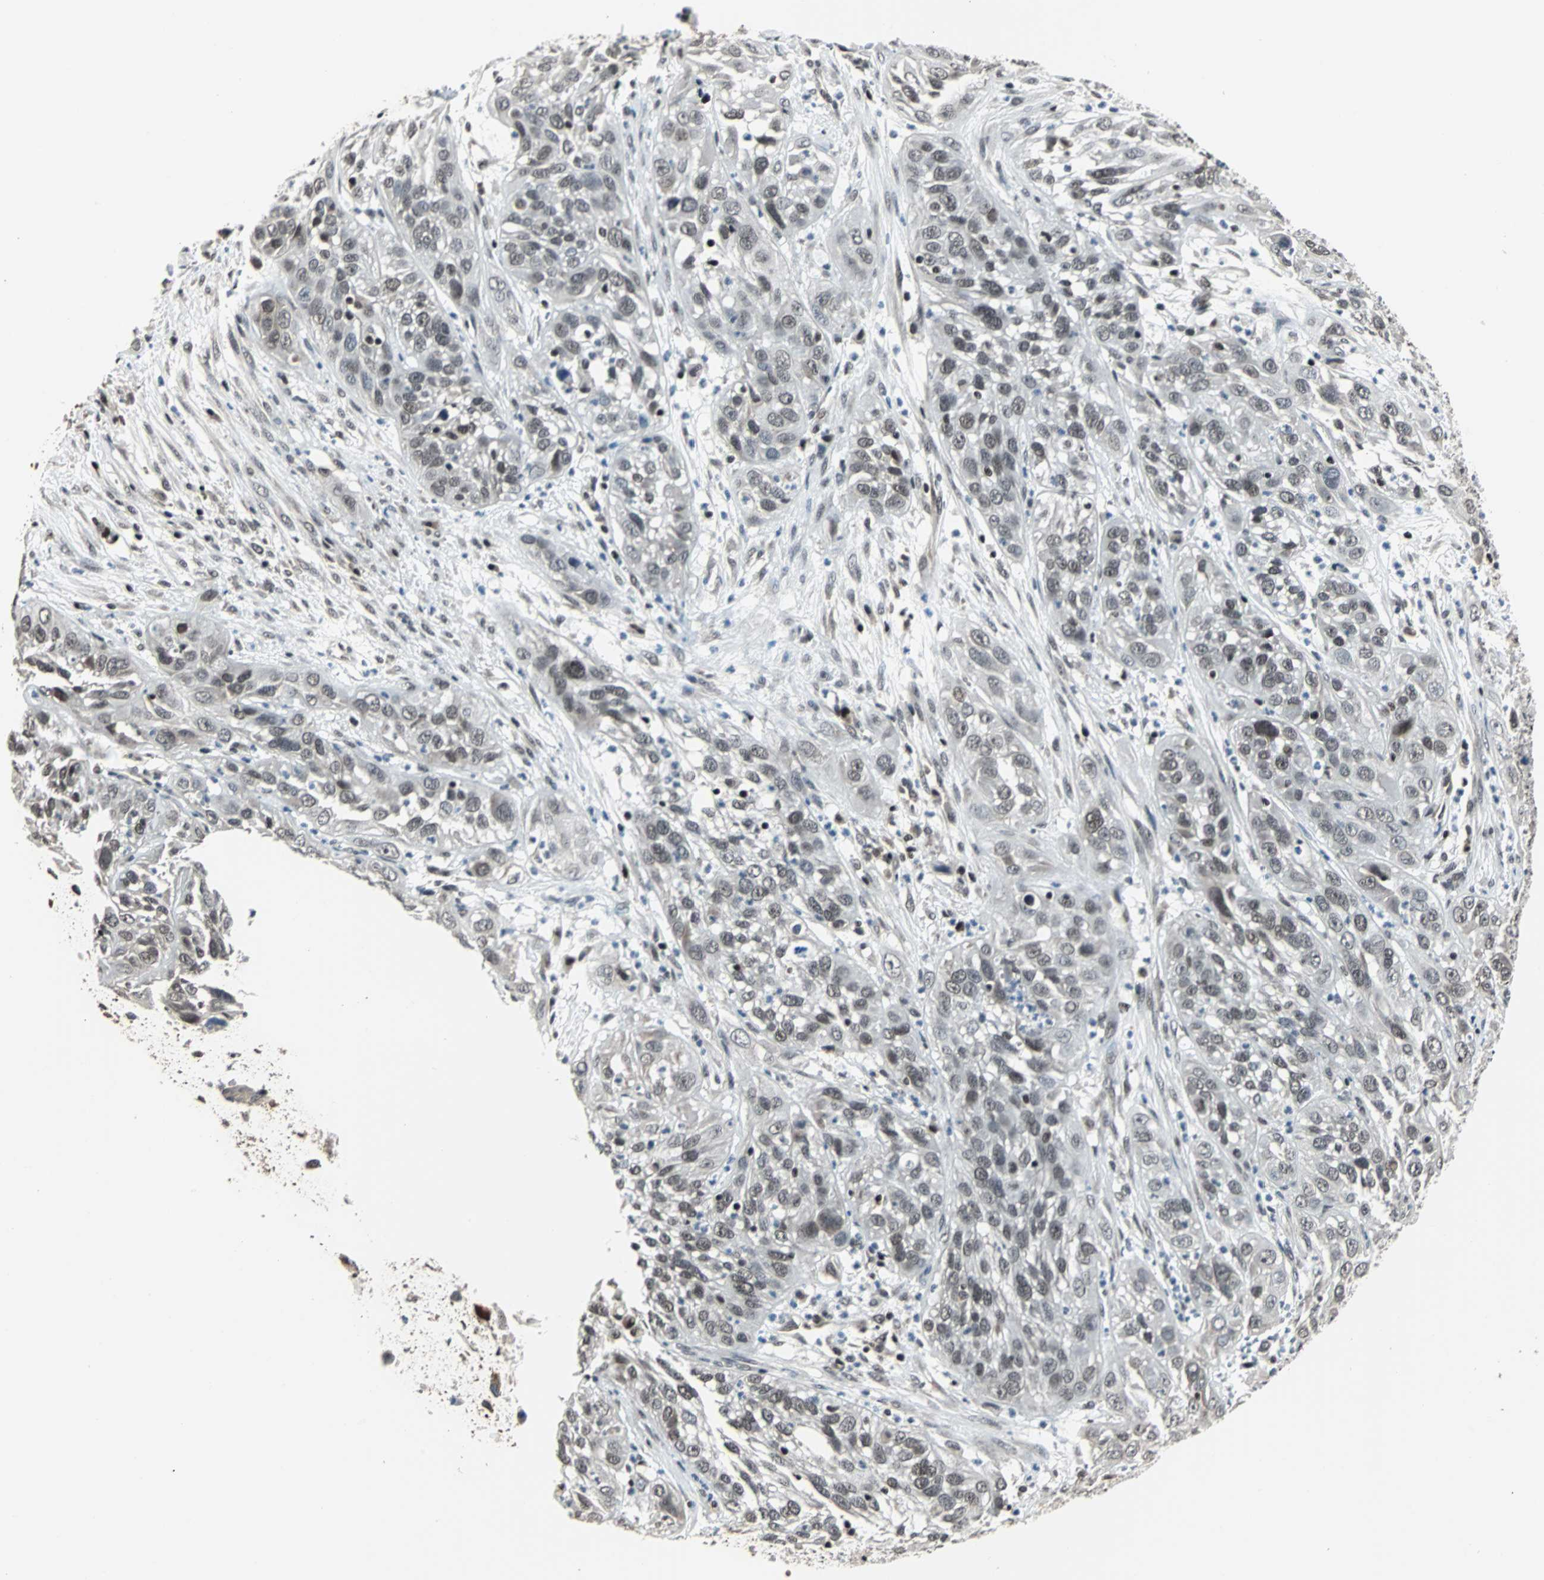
{"staining": {"intensity": "weak", "quantity": ">75%", "location": "nuclear"}, "tissue": "cervical cancer", "cell_type": "Tumor cells", "image_type": "cancer", "snomed": [{"axis": "morphology", "description": "Squamous cell carcinoma, NOS"}, {"axis": "topography", "description": "Cervix"}], "caption": "Immunohistochemical staining of cervical cancer (squamous cell carcinoma) demonstrates weak nuclear protein expression in about >75% of tumor cells.", "gene": "TERF2IP", "patient": {"sex": "female", "age": 32}}